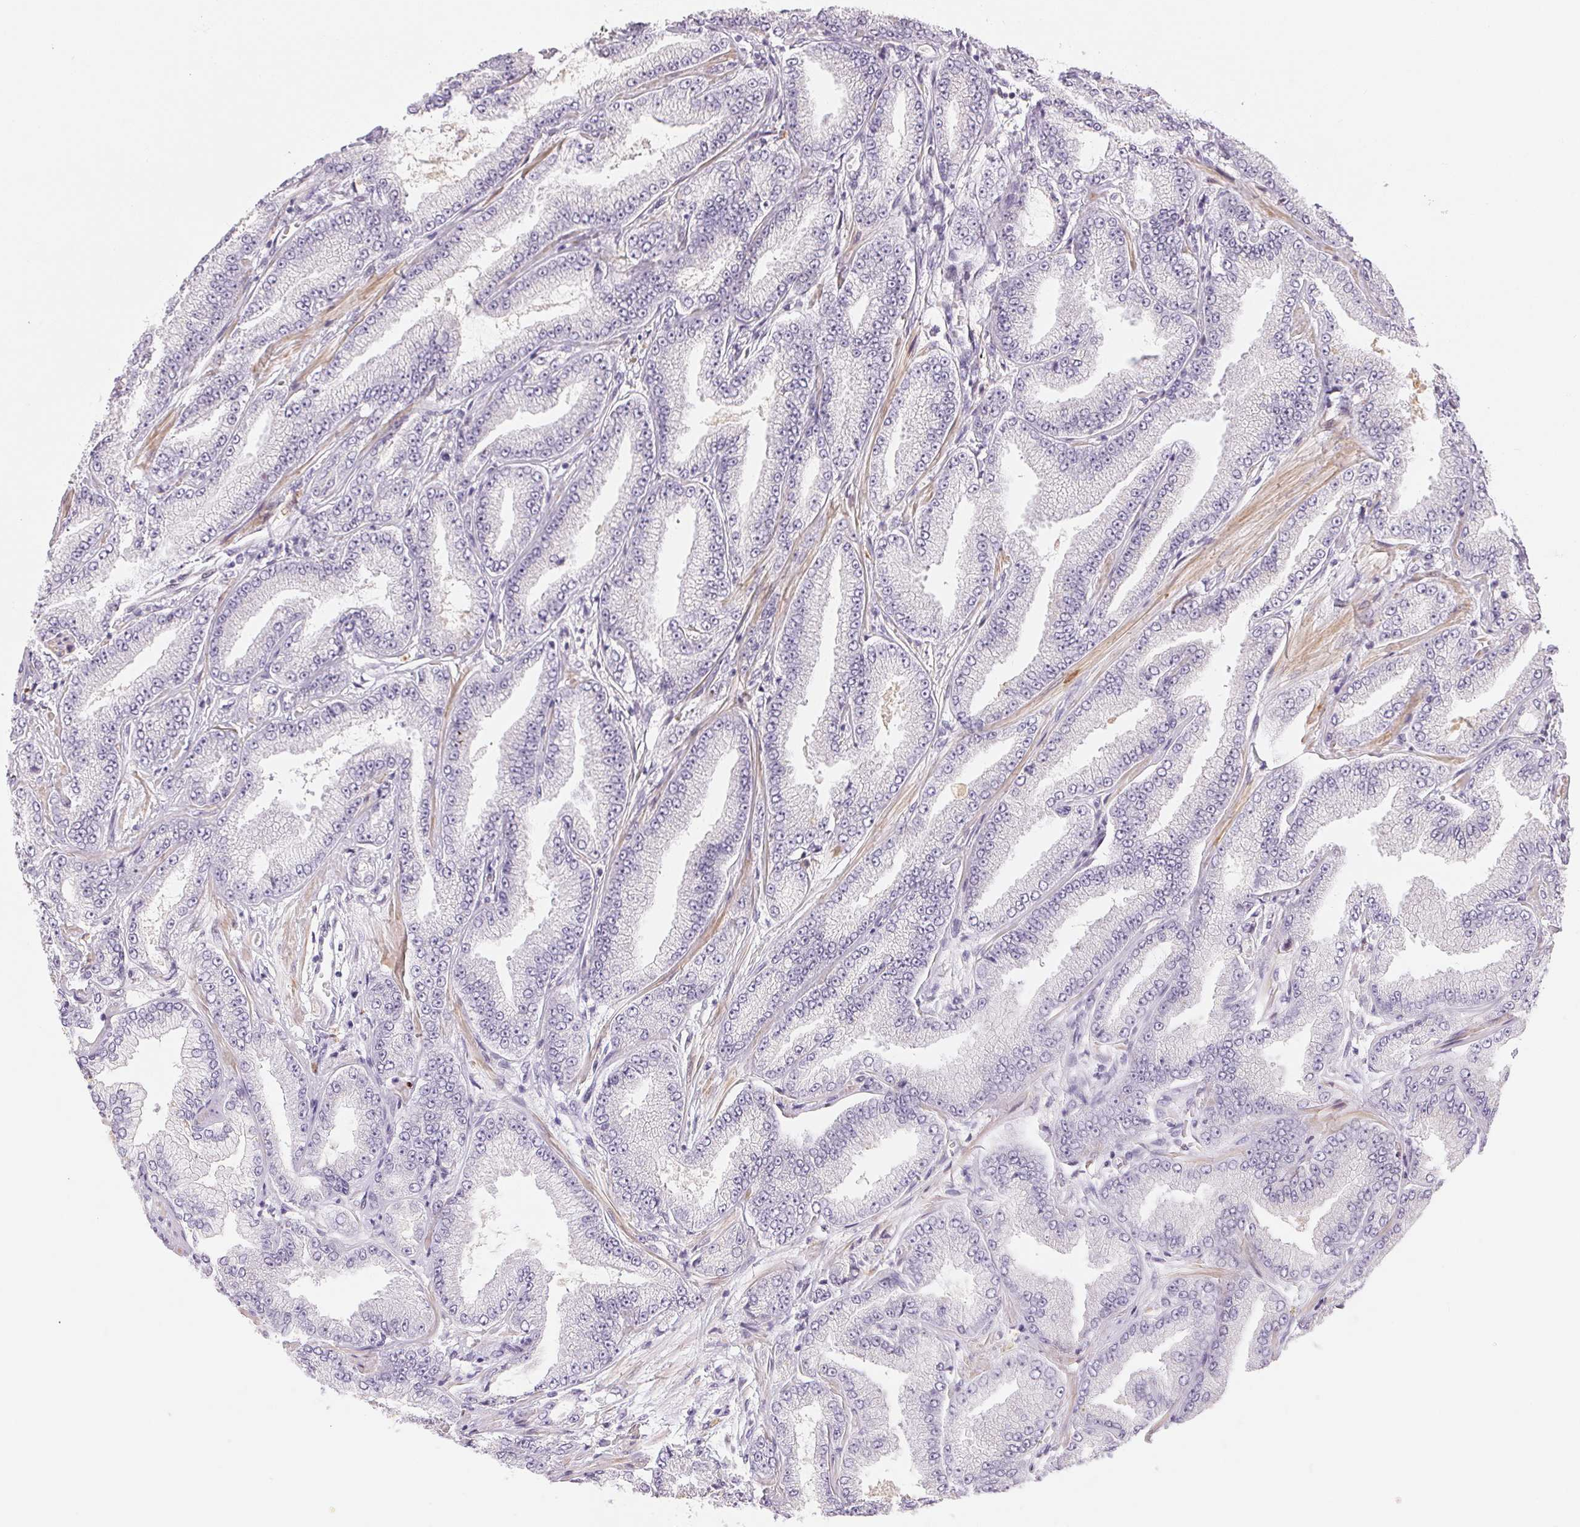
{"staining": {"intensity": "negative", "quantity": "none", "location": "none"}, "tissue": "prostate cancer", "cell_type": "Tumor cells", "image_type": "cancer", "snomed": [{"axis": "morphology", "description": "Adenocarcinoma, Low grade"}, {"axis": "topography", "description": "Prostate"}], "caption": "IHC histopathology image of prostate cancer (adenocarcinoma (low-grade)) stained for a protein (brown), which displays no positivity in tumor cells. Brightfield microscopy of IHC stained with DAB (3,3'-diaminobenzidine) (brown) and hematoxylin (blue), captured at high magnification.", "gene": "RPGRIP1", "patient": {"sex": "male", "age": 55}}